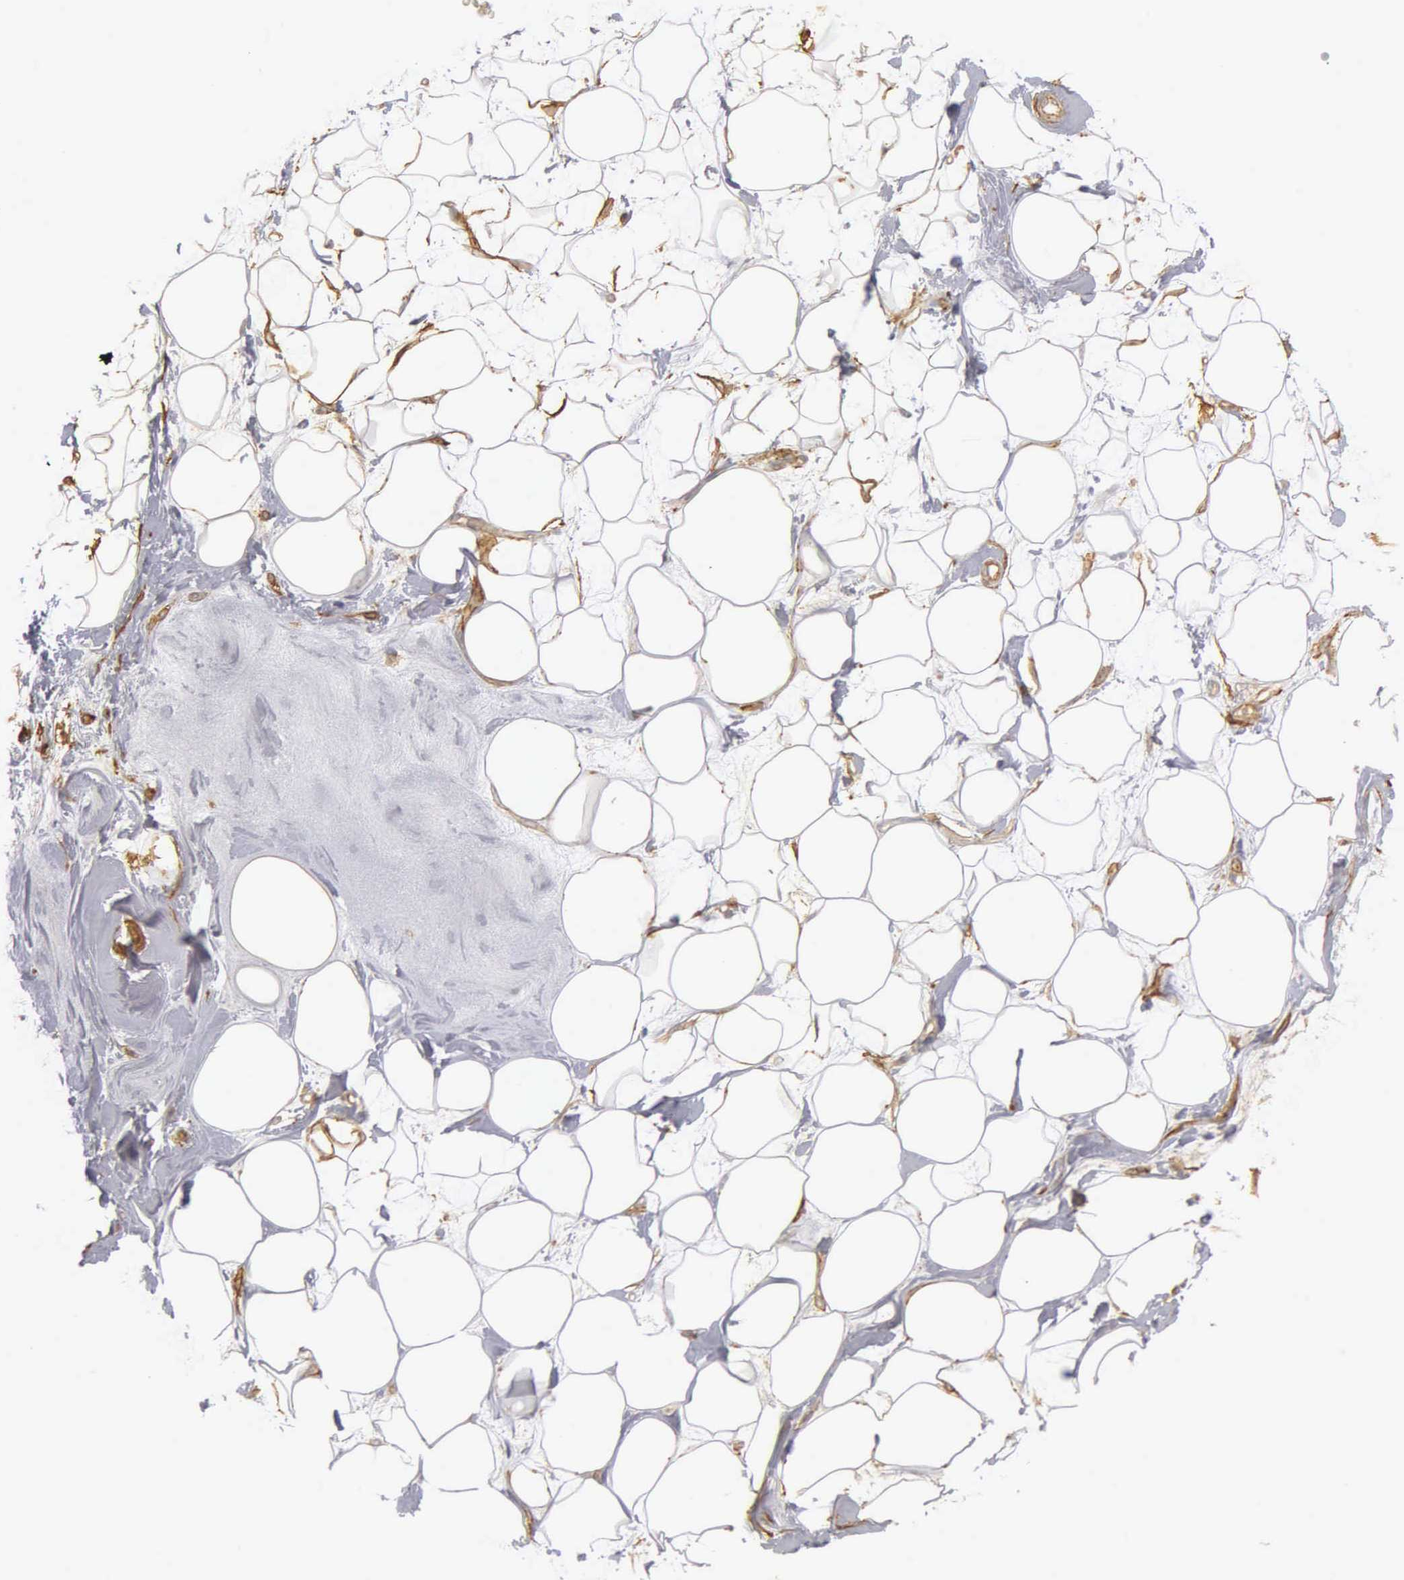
{"staining": {"intensity": "moderate", "quantity": "<25%", "location": "cytoplasmic/membranous"}, "tissue": "adipose tissue", "cell_type": "Adipocytes", "image_type": "normal", "snomed": [{"axis": "morphology", "description": "Normal tissue, NOS"}, {"axis": "topography", "description": "Breast"}], "caption": "Benign adipose tissue was stained to show a protein in brown. There is low levels of moderate cytoplasmic/membranous positivity in approximately <25% of adipocytes.", "gene": "CD99", "patient": {"sex": "female", "age": 44}}